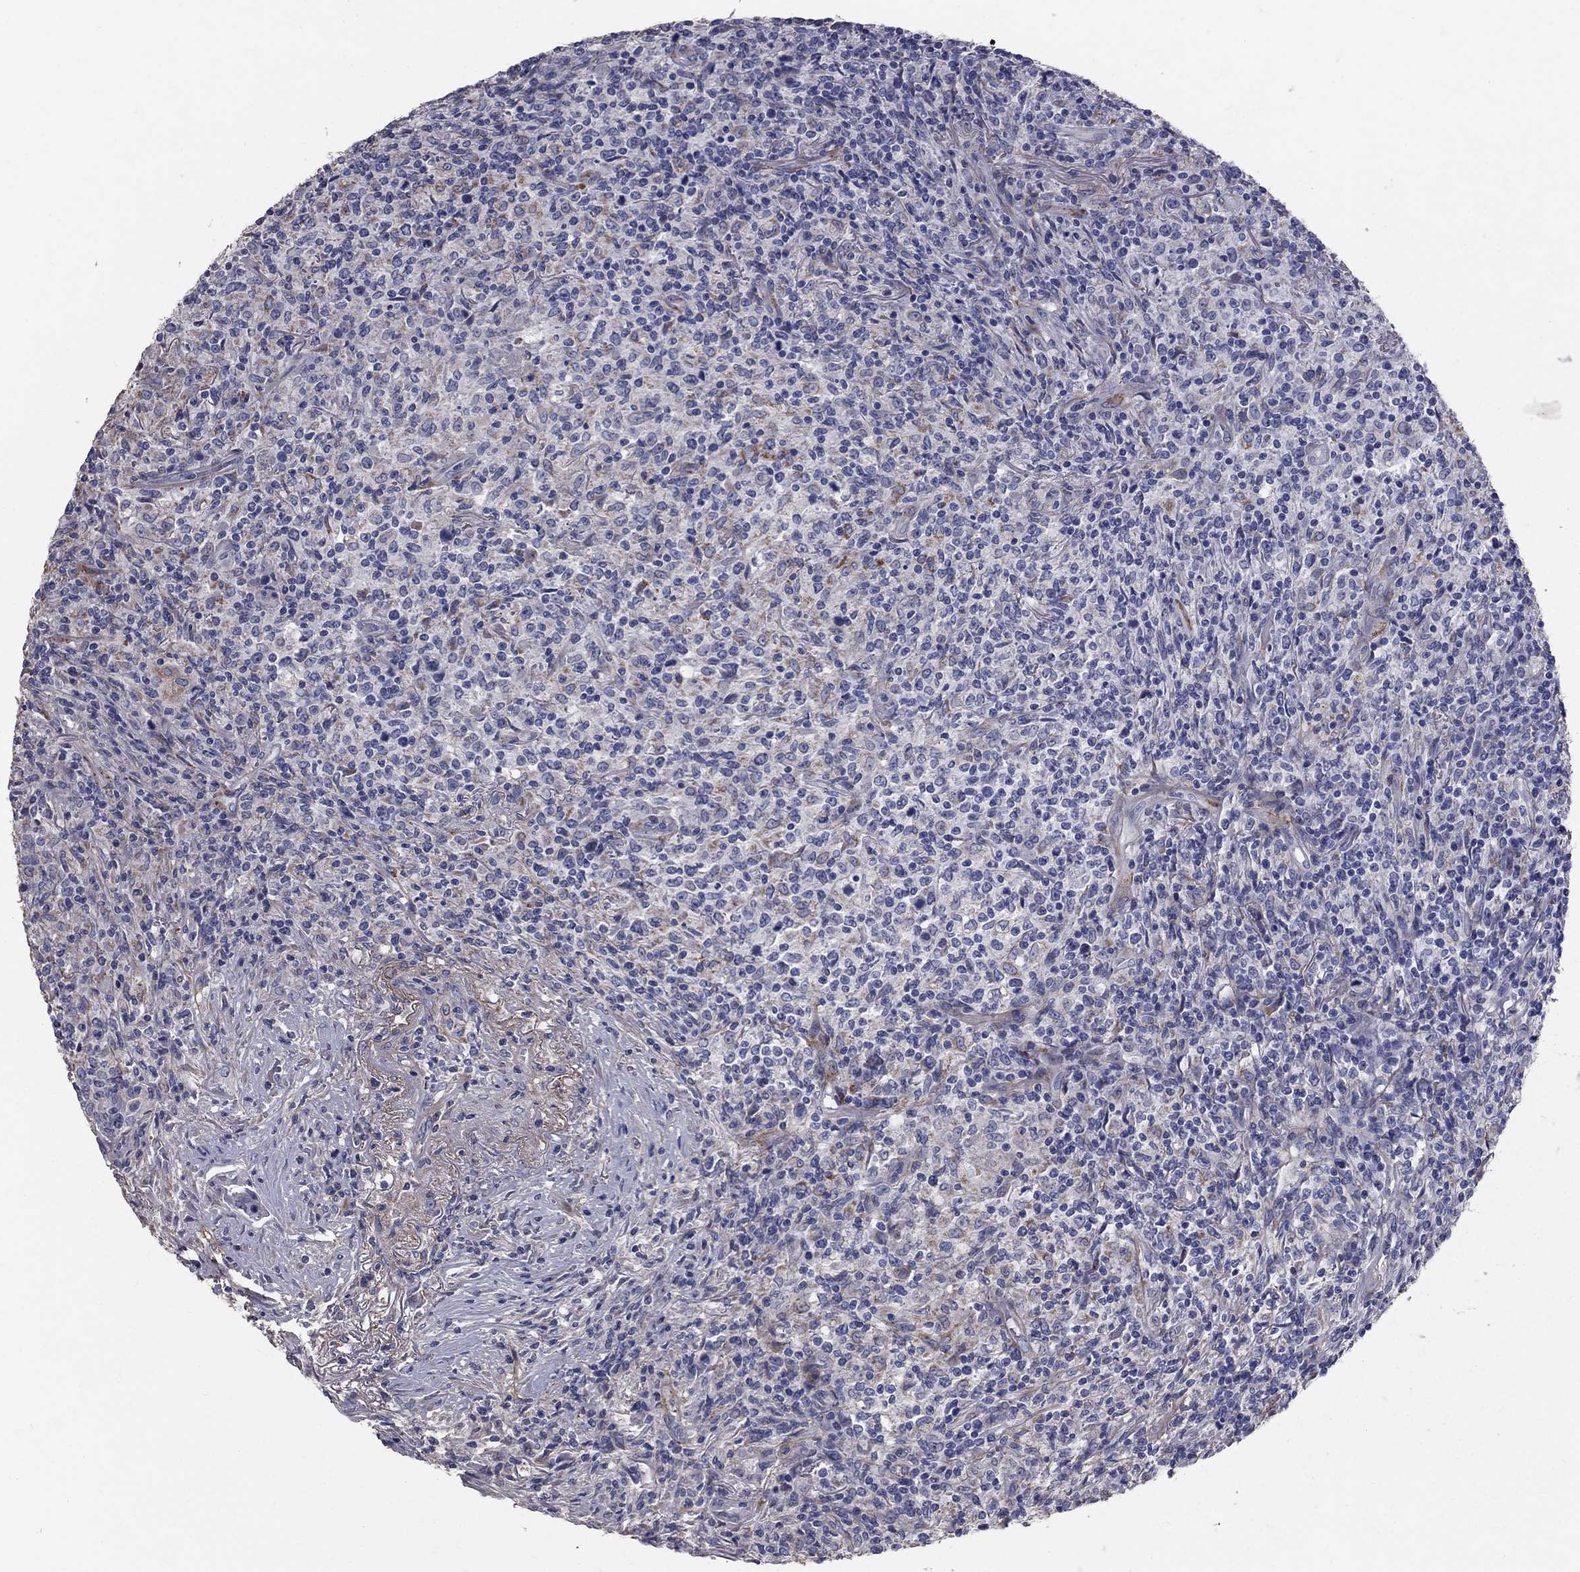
{"staining": {"intensity": "negative", "quantity": "none", "location": "none"}, "tissue": "lymphoma", "cell_type": "Tumor cells", "image_type": "cancer", "snomed": [{"axis": "morphology", "description": "Malignant lymphoma, non-Hodgkin's type, High grade"}, {"axis": "topography", "description": "Lung"}], "caption": "Human high-grade malignant lymphoma, non-Hodgkin's type stained for a protein using IHC displays no positivity in tumor cells.", "gene": "ANXA10", "patient": {"sex": "male", "age": 79}}